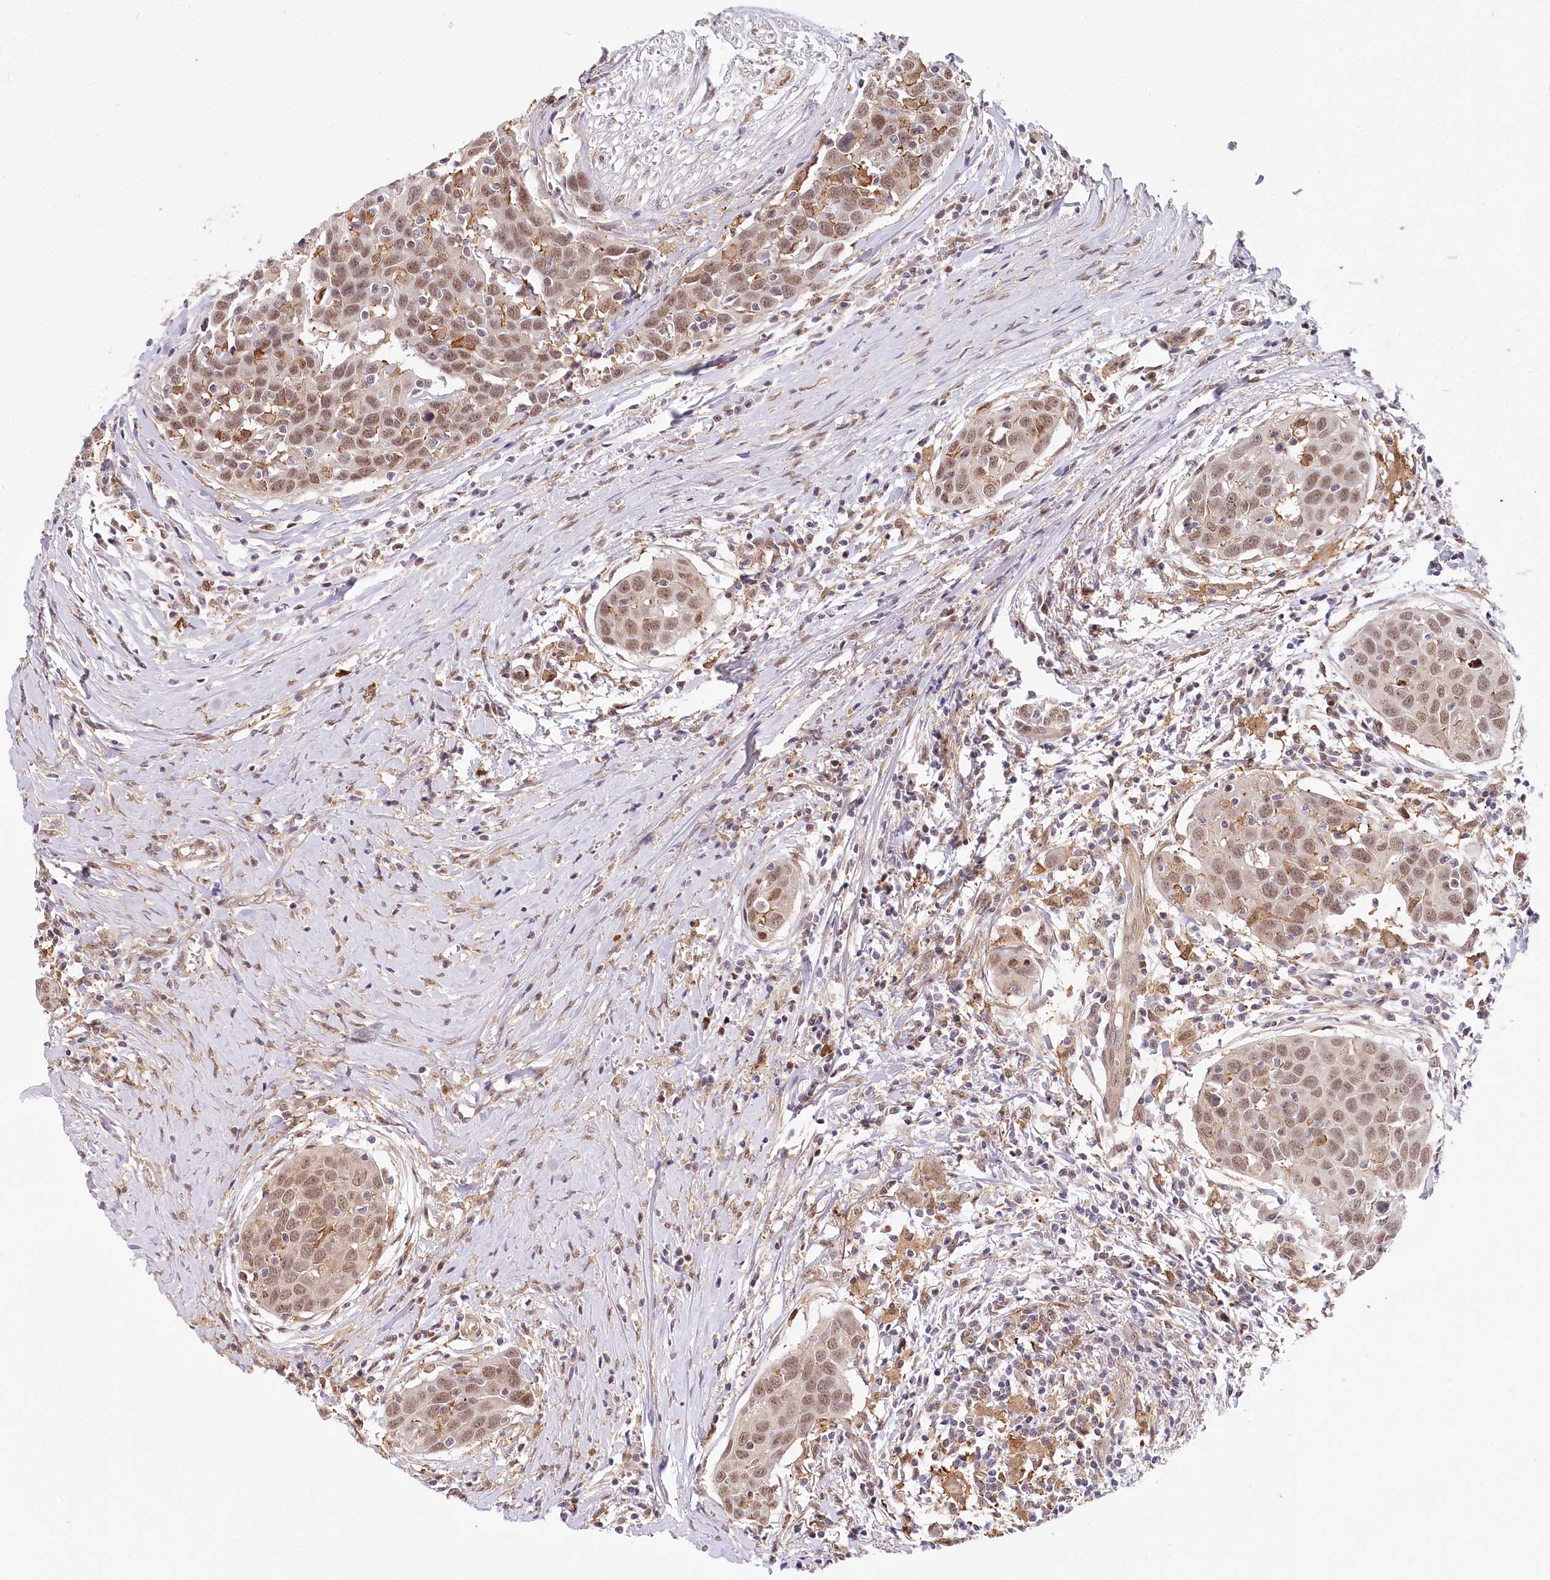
{"staining": {"intensity": "moderate", "quantity": ">75%", "location": "nuclear"}, "tissue": "head and neck cancer", "cell_type": "Tumor cells", "image_type": "cancer", "snomed": [{"axis": "morphology", "description": "Squamous cell carcinoma, NOS"}, {"axis": "topography", "description": "Oral tissue"}, {"axis": "topography", "description": "Head-Neck"}], "caption": "Moderate nuclear staining is present in approximately >75% of tumor cells in head and neck cancer. The staining was performed using DAB, with brown indicating positive protein expression. Nuclei are stained blue with hematoxylin.", "gene": "TUBGCP2", "patient": {"sex": "female", "age": 50}}